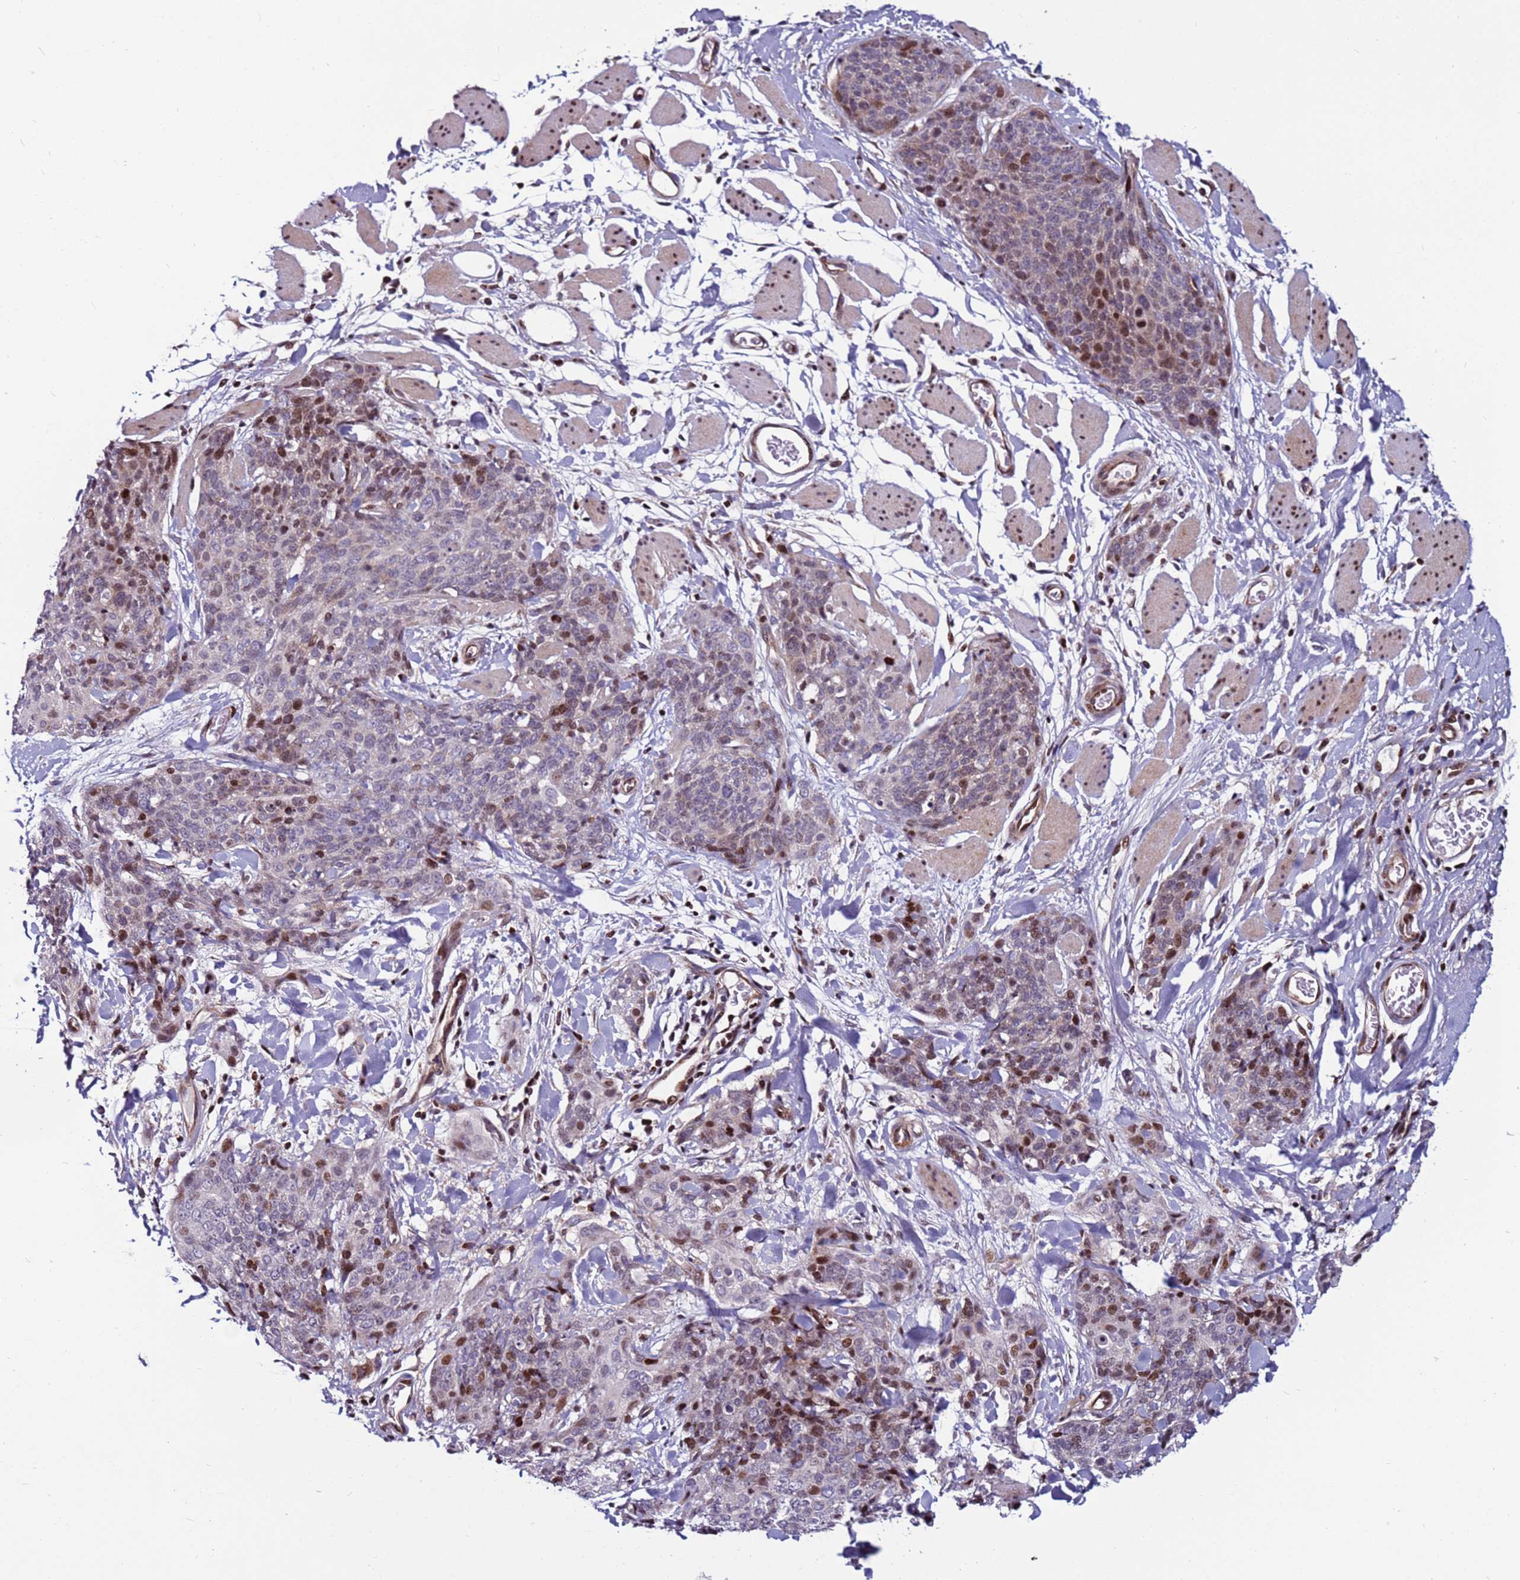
{"staining": {"intensity": "moderate", "quantity": "25%-75%", "location": "nuclear"}, "tissue": "skin cancer", "cell_type": "Tumor cells", "image_type": "cancer", "snomed": [{"axis": "morphology", "description": "Squamous cell carcinoma, NOS"}, {"axis": "topography", "description": "Skin"}, {"axis": "topography", "description": "Vulva"}], "caption": "A medium amount of moderate nuclear expression is identified in about 25%-75% of tumor cells in skin cancer tissue.", "gene": "WBP11", "patient": {"sex": "female", "age": 85}}